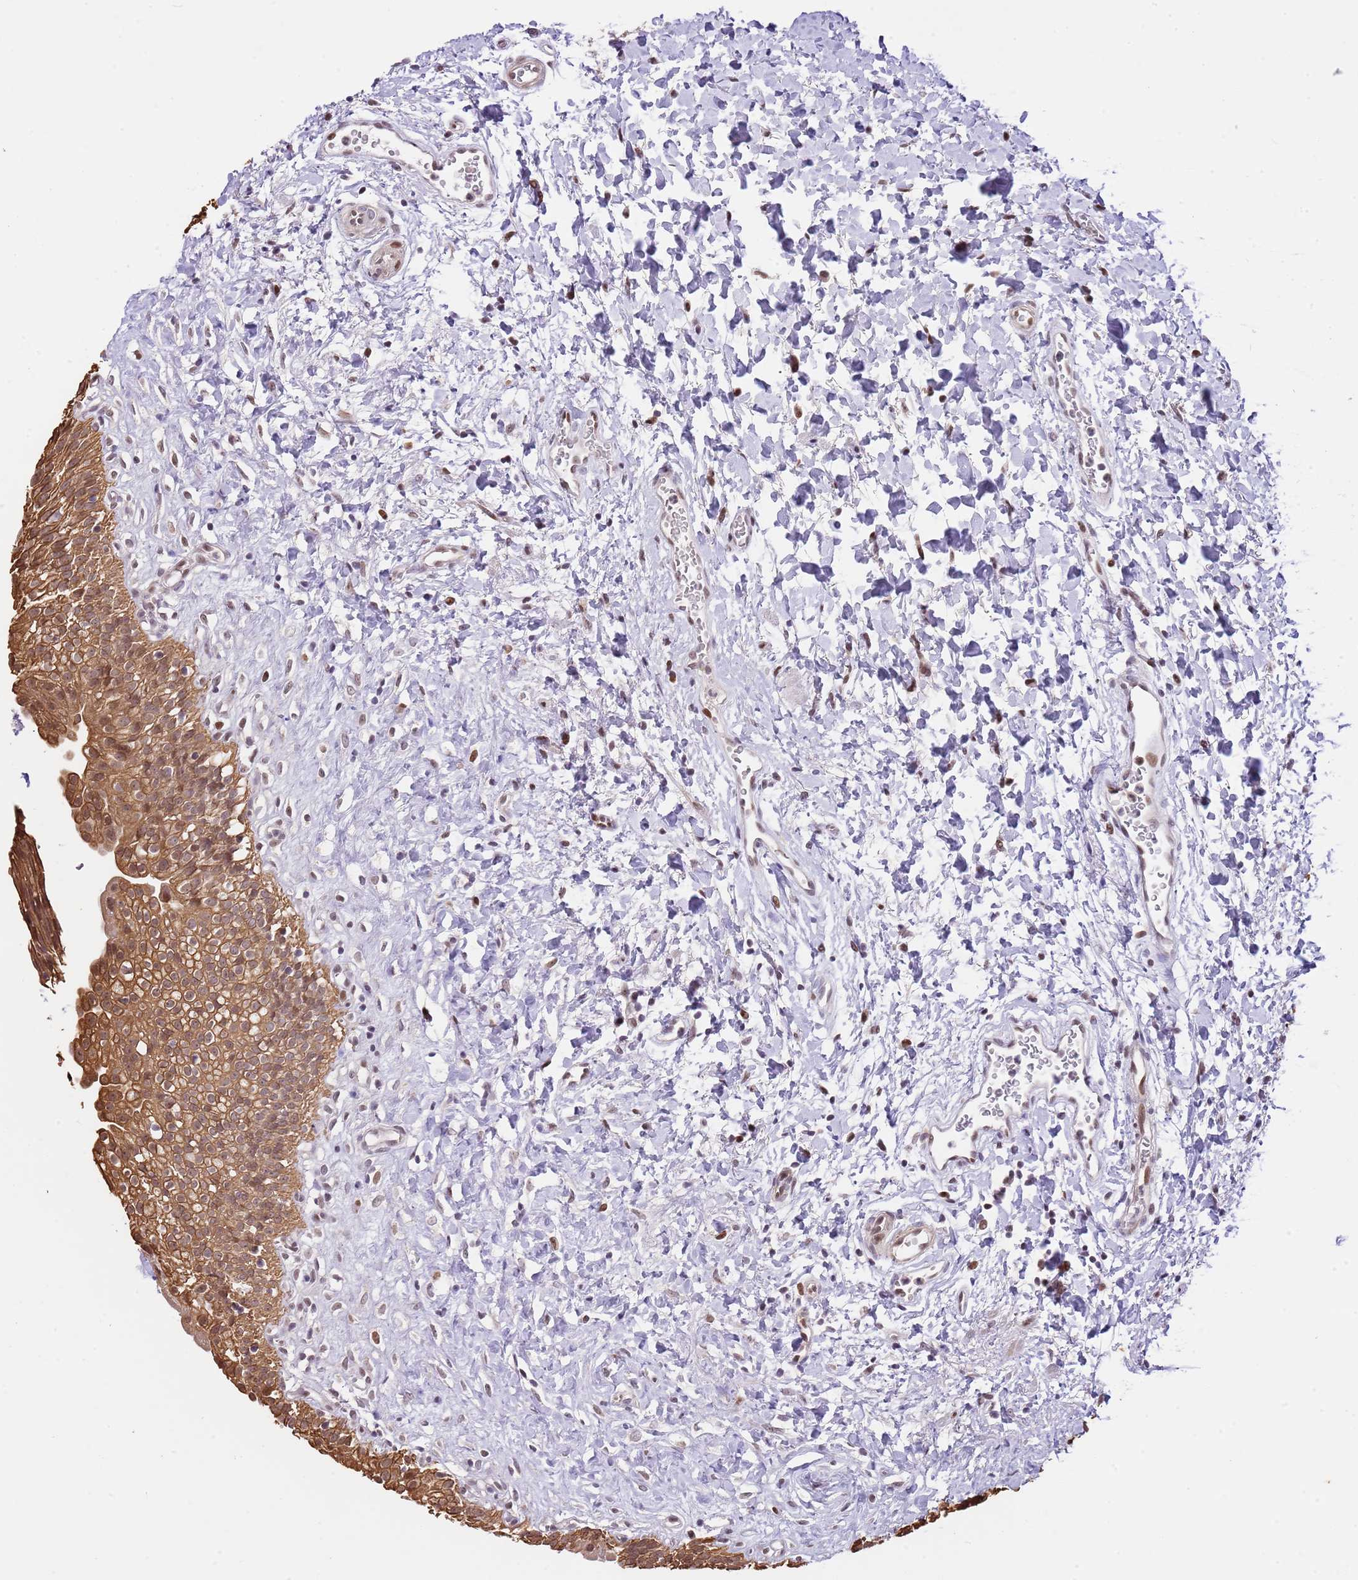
{"staining": {"intensity": "strong", "quantity": ">75%", "location": "cytoplasmic/membranous,nuclear"}, "tissue": "urinary bladder", "cell_type": "Urothelial cells", "image_type": "normal", "snomed": [{"axis": "morphology", "description": "Normal tissue, NOS"}, {"axis": "topography", "description": "Urinary bladder"}], "caption": "An immunohistochemistry (IHC) photomicrograph of benign tissue is shown. Protein staining in brown labels strong cytoplasmic/membranous,nuclear positivity in urinary bladder within urothelial cells. Nuclei are stained in blue.", "gene": "RFK", "patient": {"sex": "male", "age": 51}}